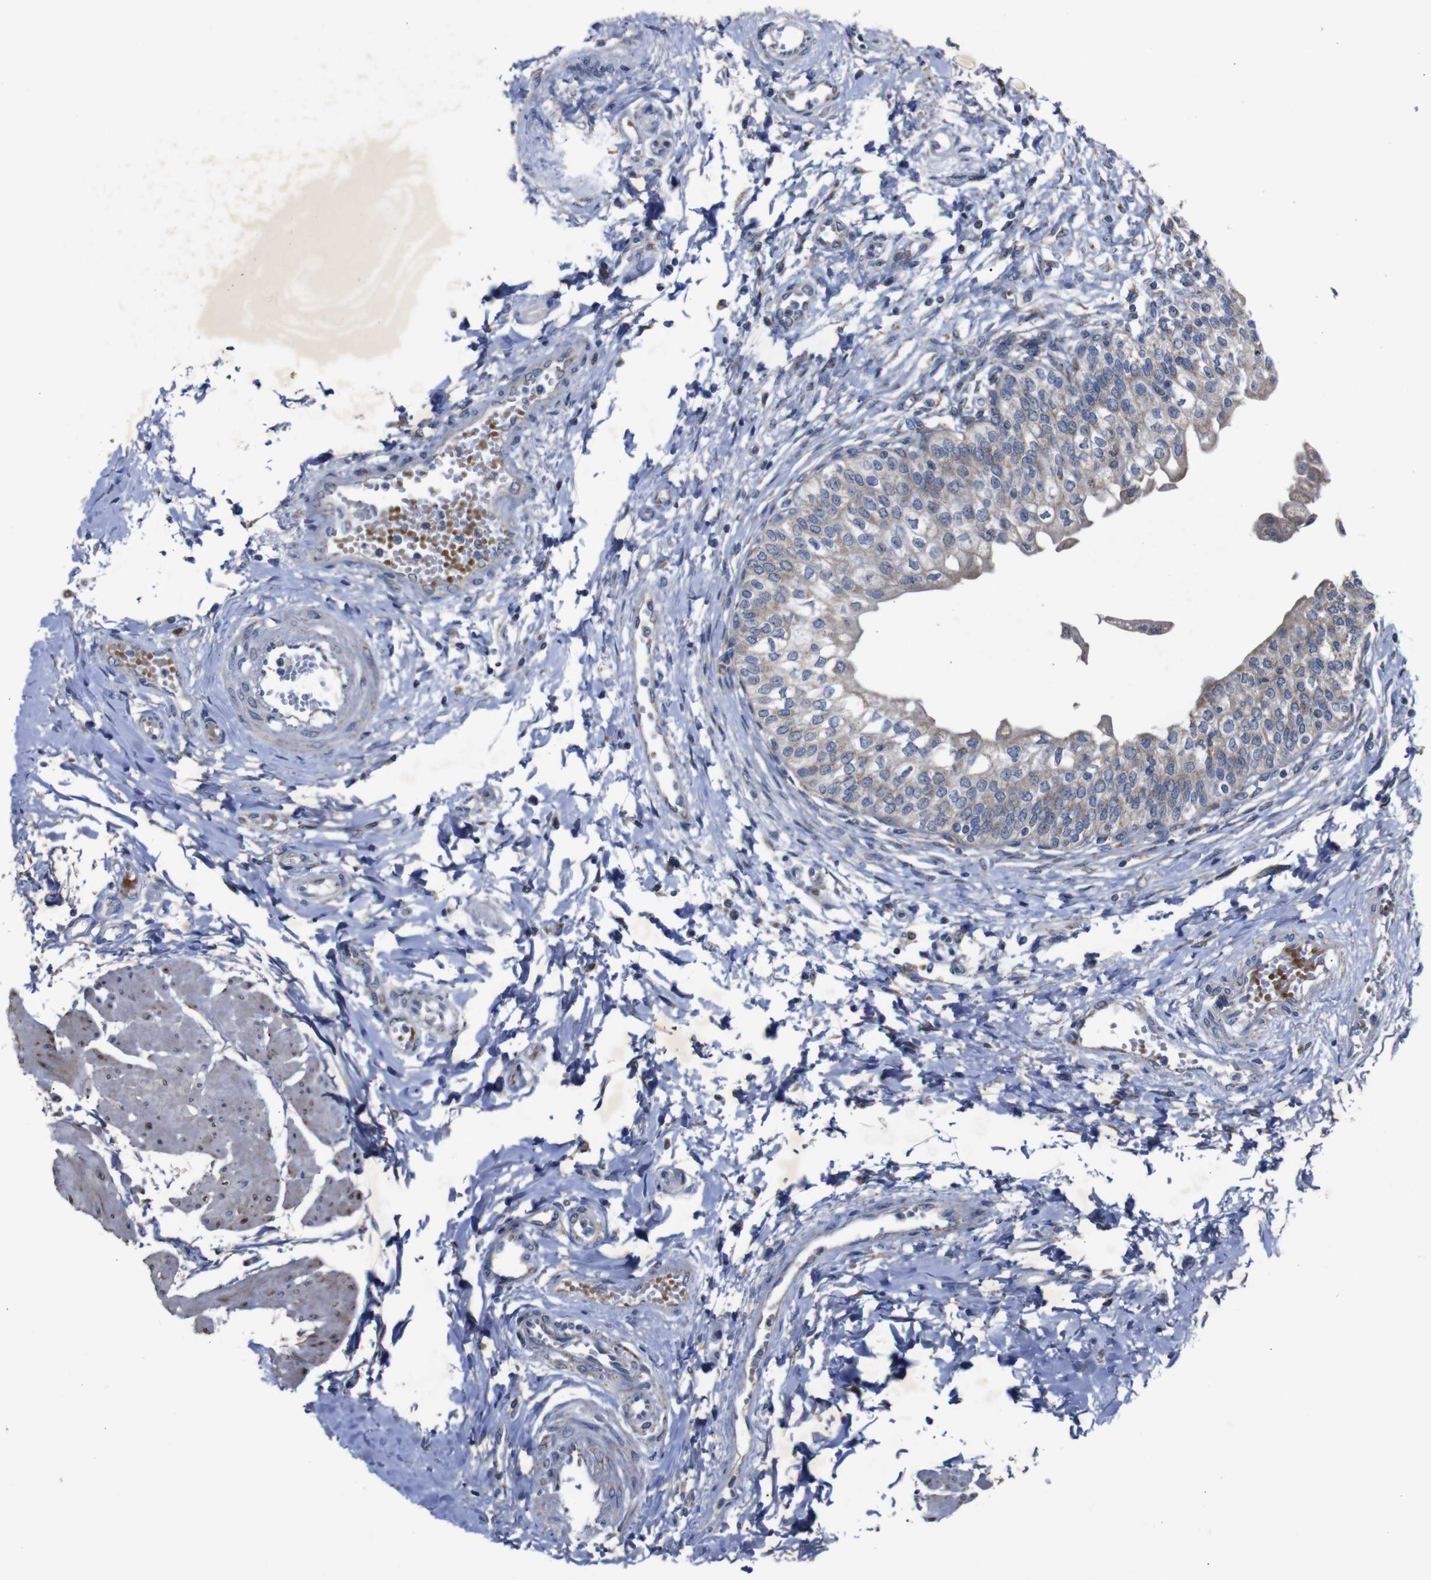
{"staining": {"intensity": "weak", "quantity": ">75%", "location": "cytoplasmic/membranous"}, "tissue": "urinary bladder", "cell_type": "Urothelial cells", "image_type": "normal", "snomed": [{"axis": "morphology", "description": "Normal tissue, NOS"}, {"axis": "topography", "description": "Urinary bladder"}], "caption": "Protein expression analysis of unremarkable urinary bladder exhibits weak cytoplasmic/membranous positivity in about >75% of urothelial cells.", "gene": "CHST10", "patient": {"sex": "male", "age": 55}}